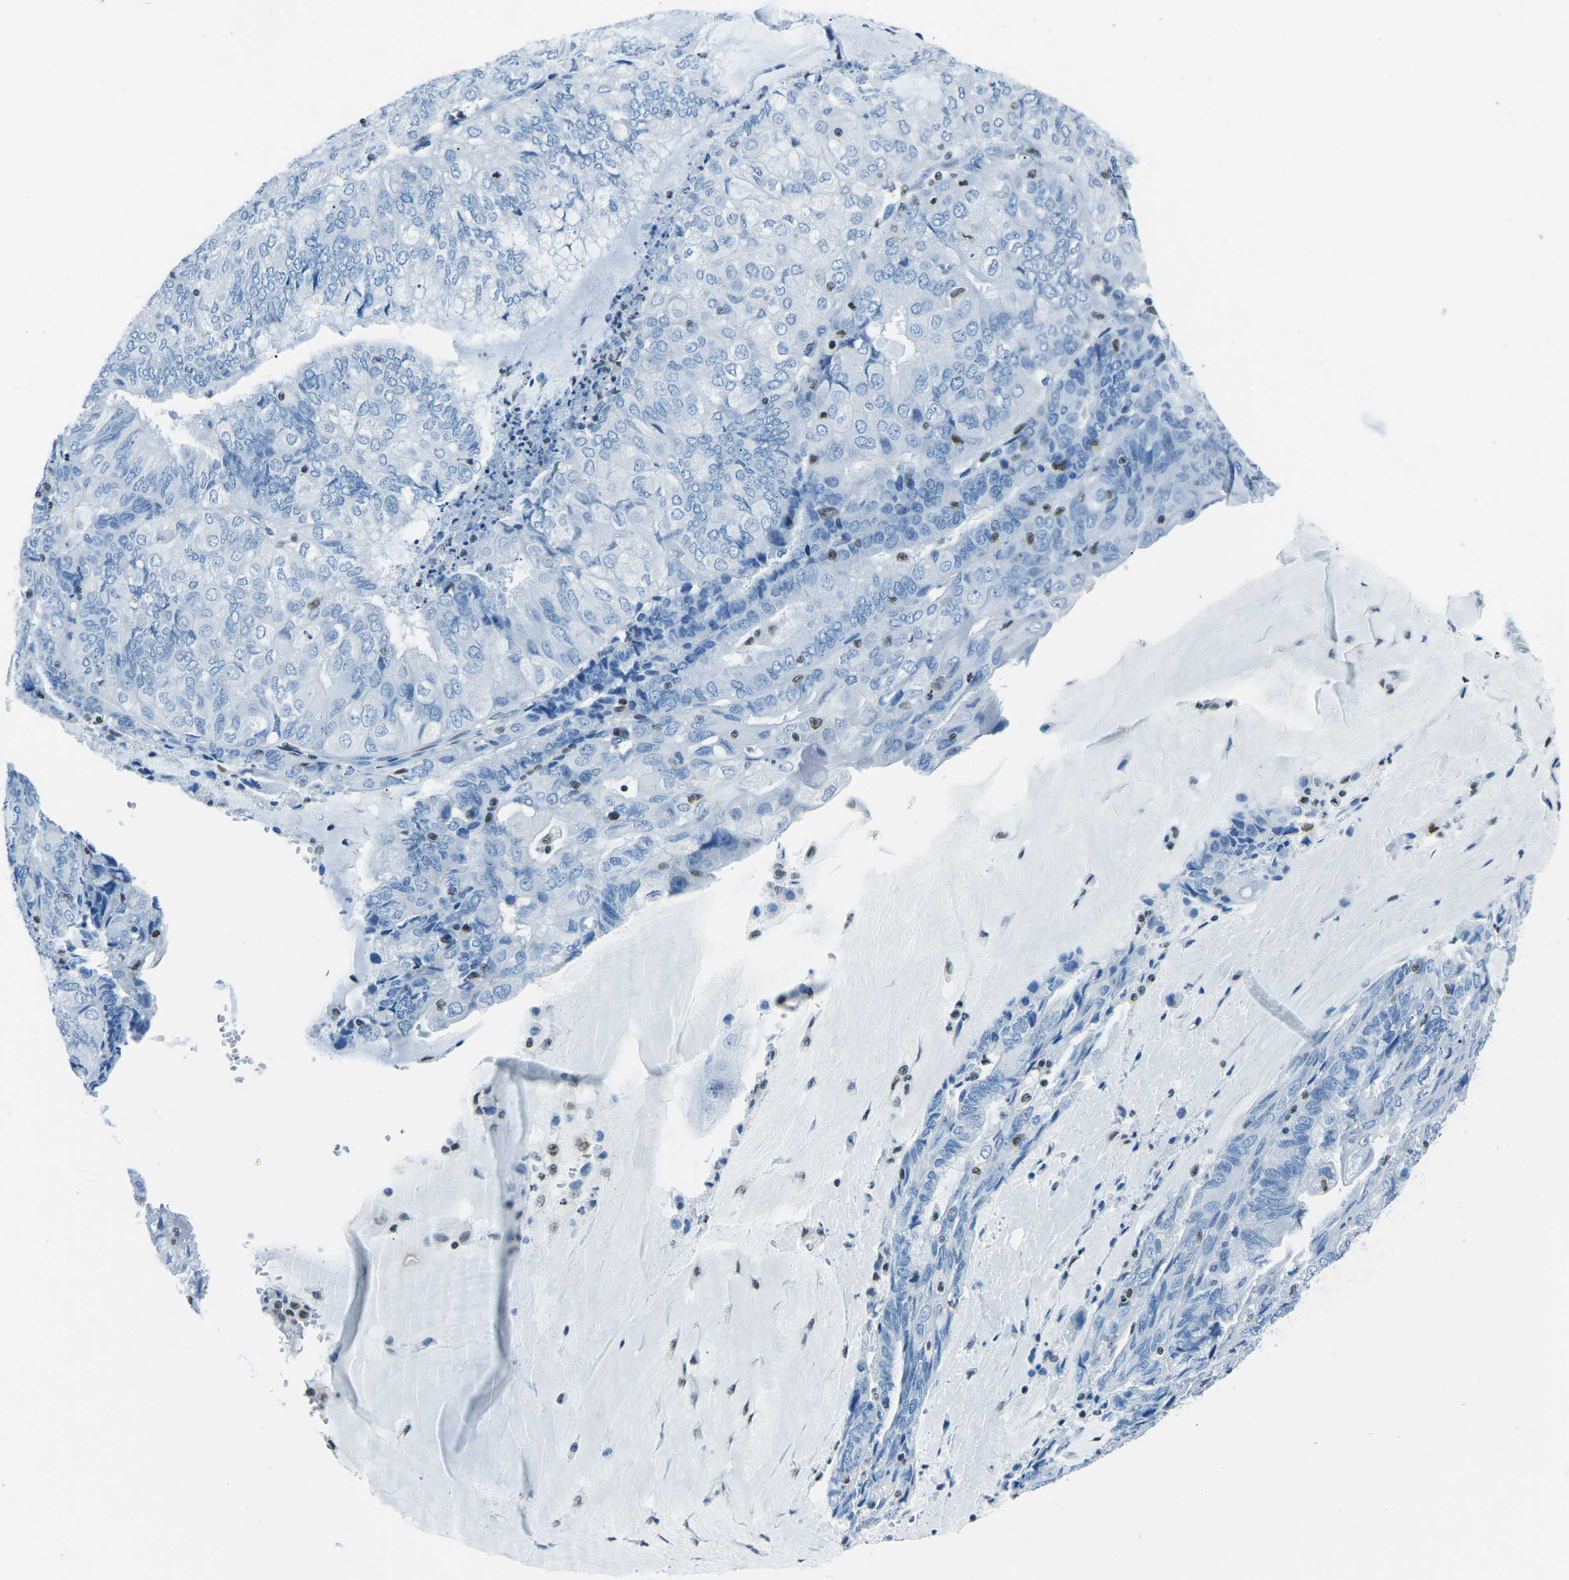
{"staining": {"intensity": "negative", "quantity": "none", "location": "none"}, "tissue": "endometrial cancer", "cell_type": "Tumor cells", "image_type": "cancer", "snomed": [{"axis": "morphology", "description": "Adenocarcinoma, NOS"}, {"axis": "topography", "description": "Endometrium"}], "caption": "Immunohistochemical staining of human endometrial adenocarcinoma displays no significant positivity in tumor cells. (Brightfield microscopy of DAB (3,3'-diaminobenzidine) immunohistochemistry at high magnification).", "gene": "CELF2", "patient": {"sex": "female", "age": 81}}